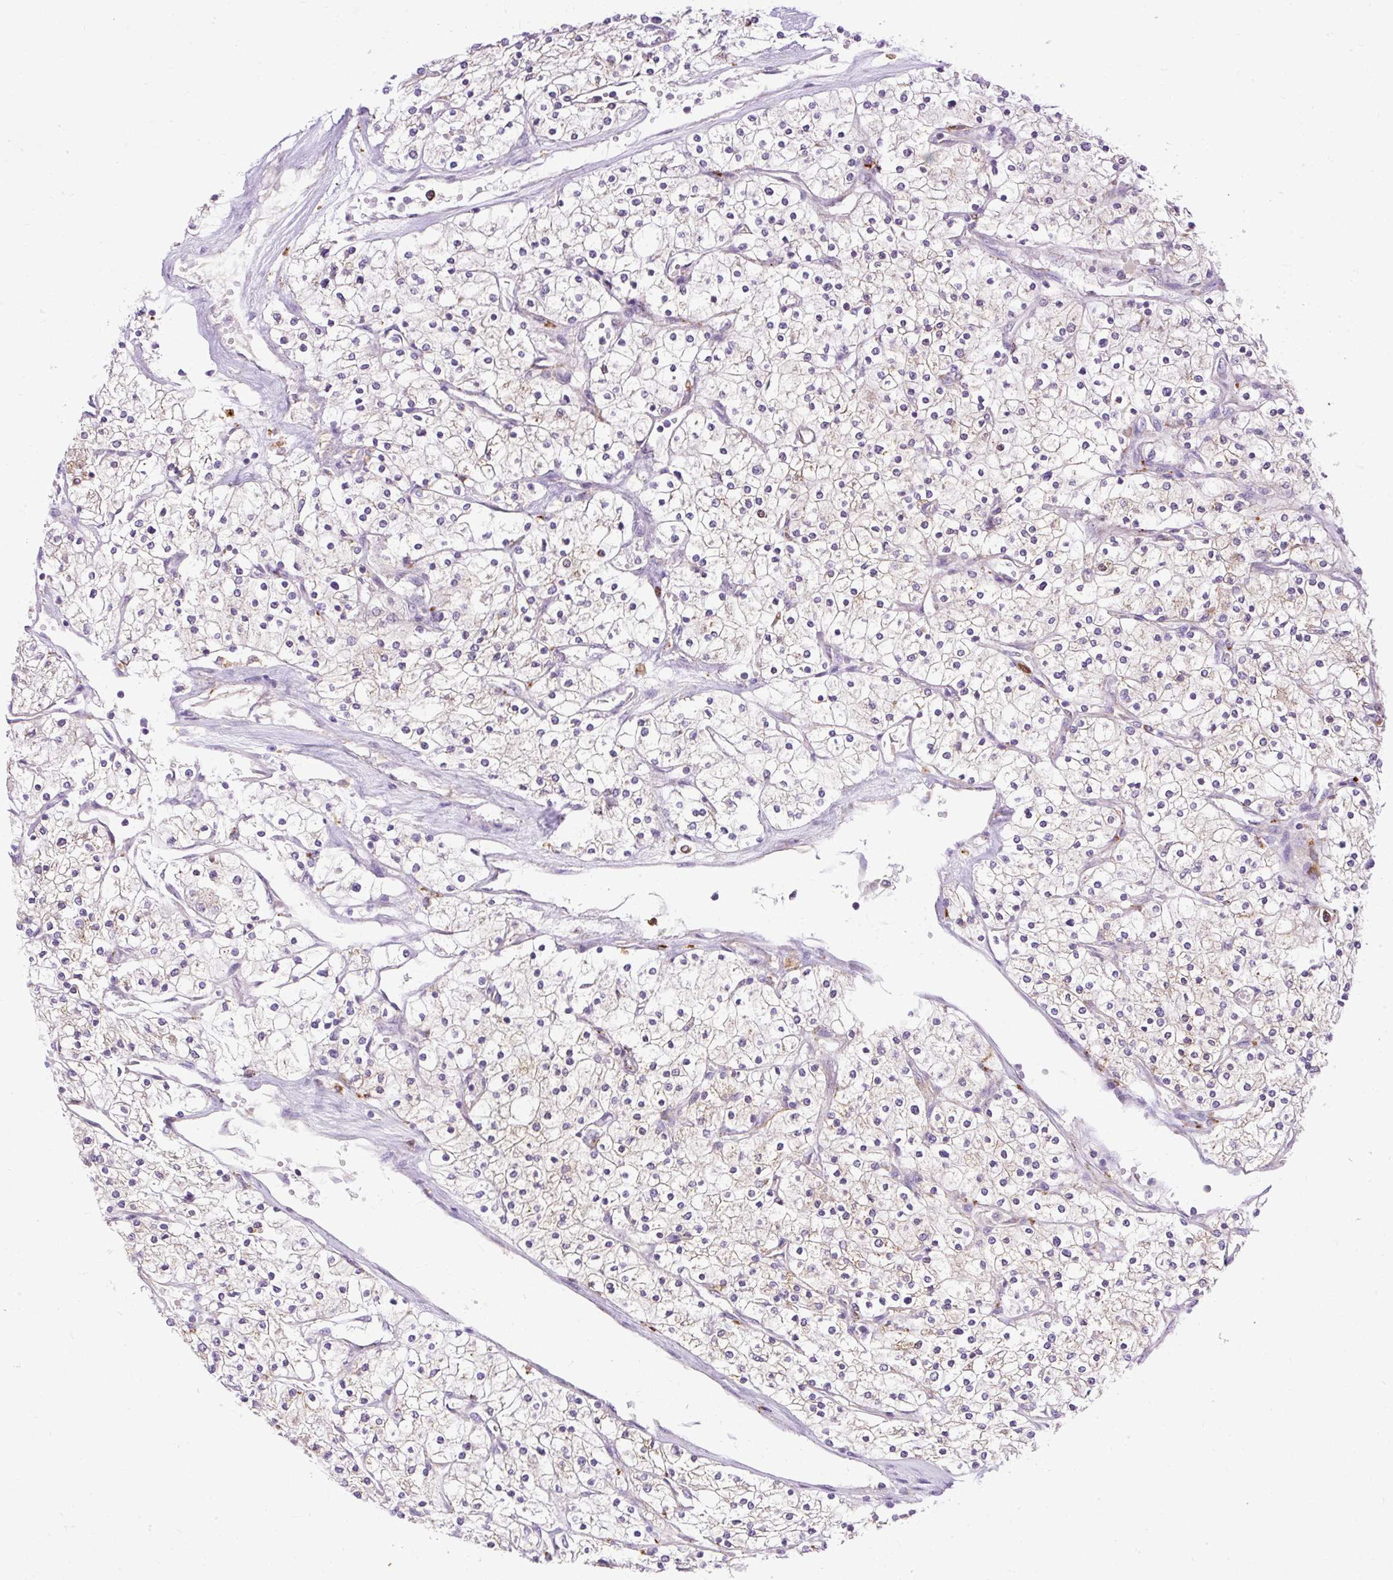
{"staining": {"intensity": "weak", "quantity": "25%-75%", "location": "cytoplasmic/membranous"}, "tissue": "renal cancer", "cell_type": "Tumor cells", "image_type": "cancer", "snomed": [{"axis": "morphology", "description": "Adenocarcinoma, NOS"}, {"axis": "topography", "description": "Kidney"}], "caption": "Protein expression by immunohistochemistry (IHC) demonstrates weak cytoplasmic/membranous expression in about 25%-75% of tumor cells in renal cancer (adenocarcinoma). The staining was performed using DAB (3,3'-diaminobenzidine) to visualize the protein expression in brown, while the nuclei were stained in blue with hematoxylin (Magnification: 20x).", "gene": "HEXB", "patient": {"sex": "male", "age": 80}}